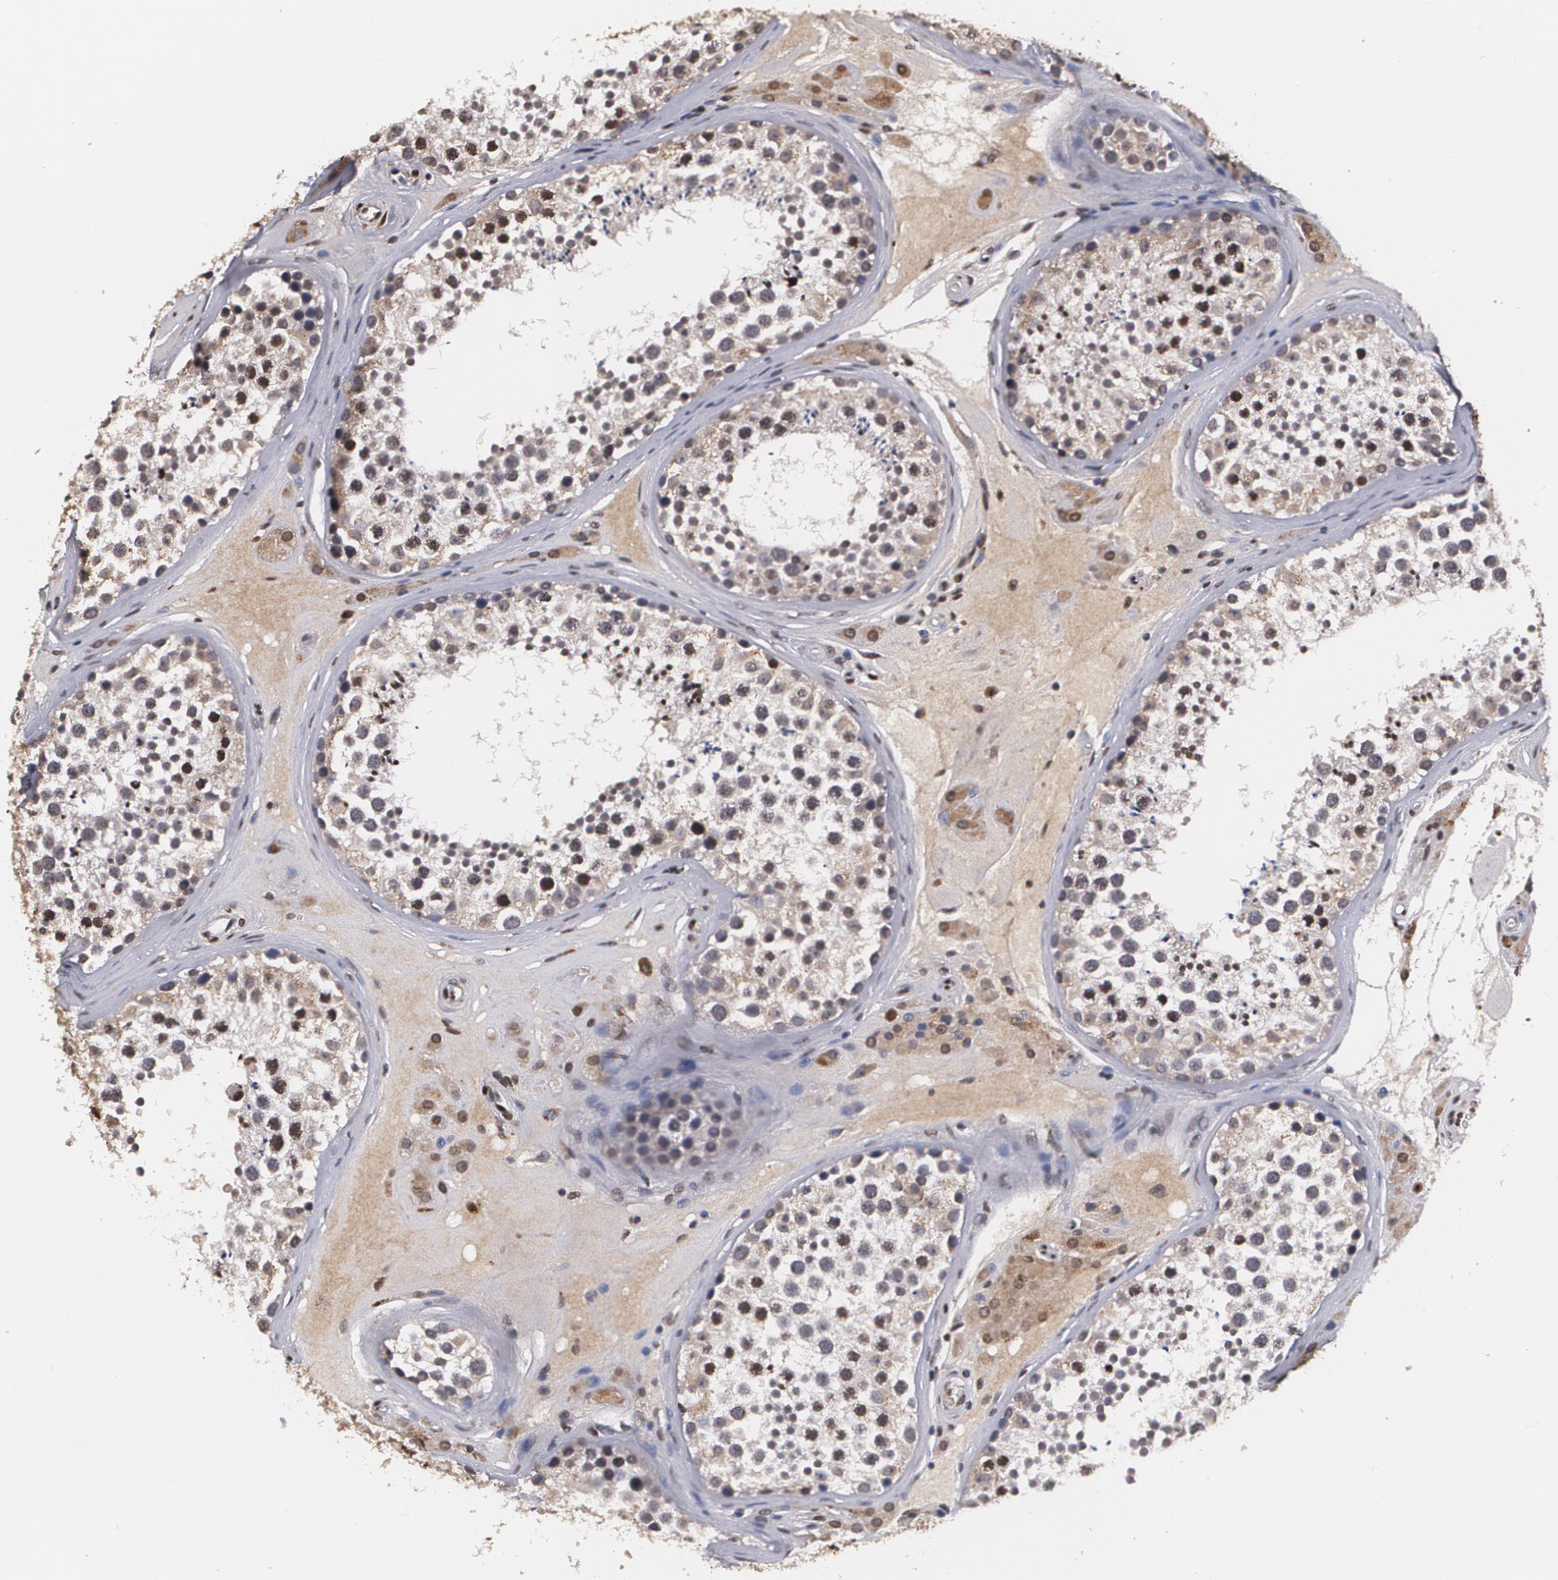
{"staining": {"intensity": "moderate", "quantity": "<25%", "location": "cytoplasmic/membranous,nuclear"}, "tissue": "testis", "cell_type": "Cells in seminiferous ducts", "image_type": "normal", "snomed": [{"axis": "morphology", "description": "Normal tissue, NOS"}, {"axis": "topography", "description": "Testis"}], "caption": "Immunohistochemical staining of benign human testis displays <25% levels of moderate cytoplasmic/membranous,nuclear protein staining in about <25% of cells in seminiferous ducts. The protein is stained brown, and the nuclei are stained in blue (DAB (3,3'-diaminobenzidine) IHC with brightfield microscopy, high magnification).", "gene": "MVP", "patient": {"sex": "male", "age": 46}}